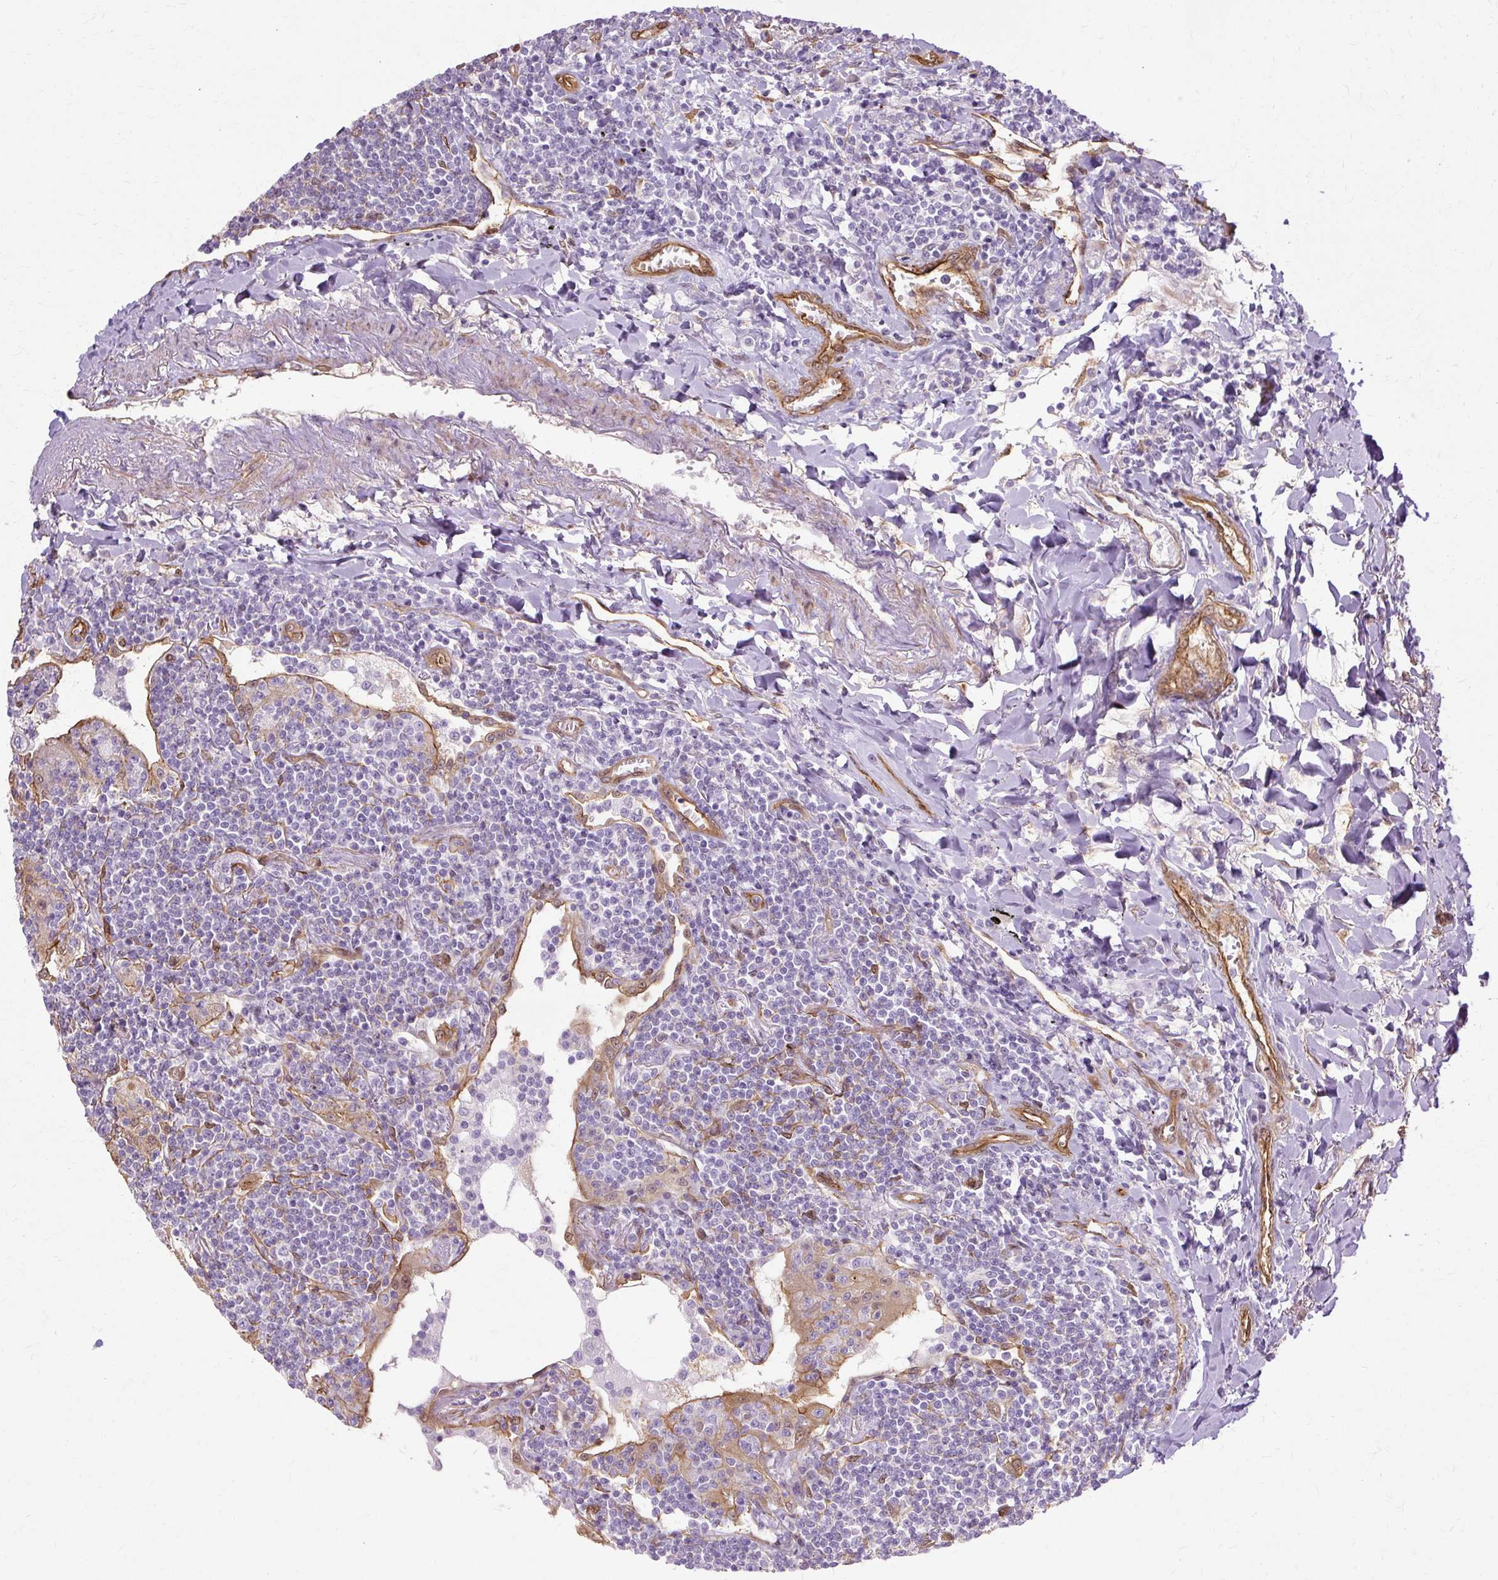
{"staining": {"intensity": "negative", "quantity": "none", "location": "none"}, "tissue": "lymphoma", "cell_type": "Tumor cells", "image_type": "cancer", "snomed": [{"axis": "morphology", "description": "Malignant lymphoma, non-Hodgkin's type, Low grade"}, {"axis": "topography", "description": "Lung"}], "caption": "Immunohistochemistry of lymphoma reveals no expression in tumor cells.", "gene": "CNN3", "patient": {"sex": "female", "age": 71}}